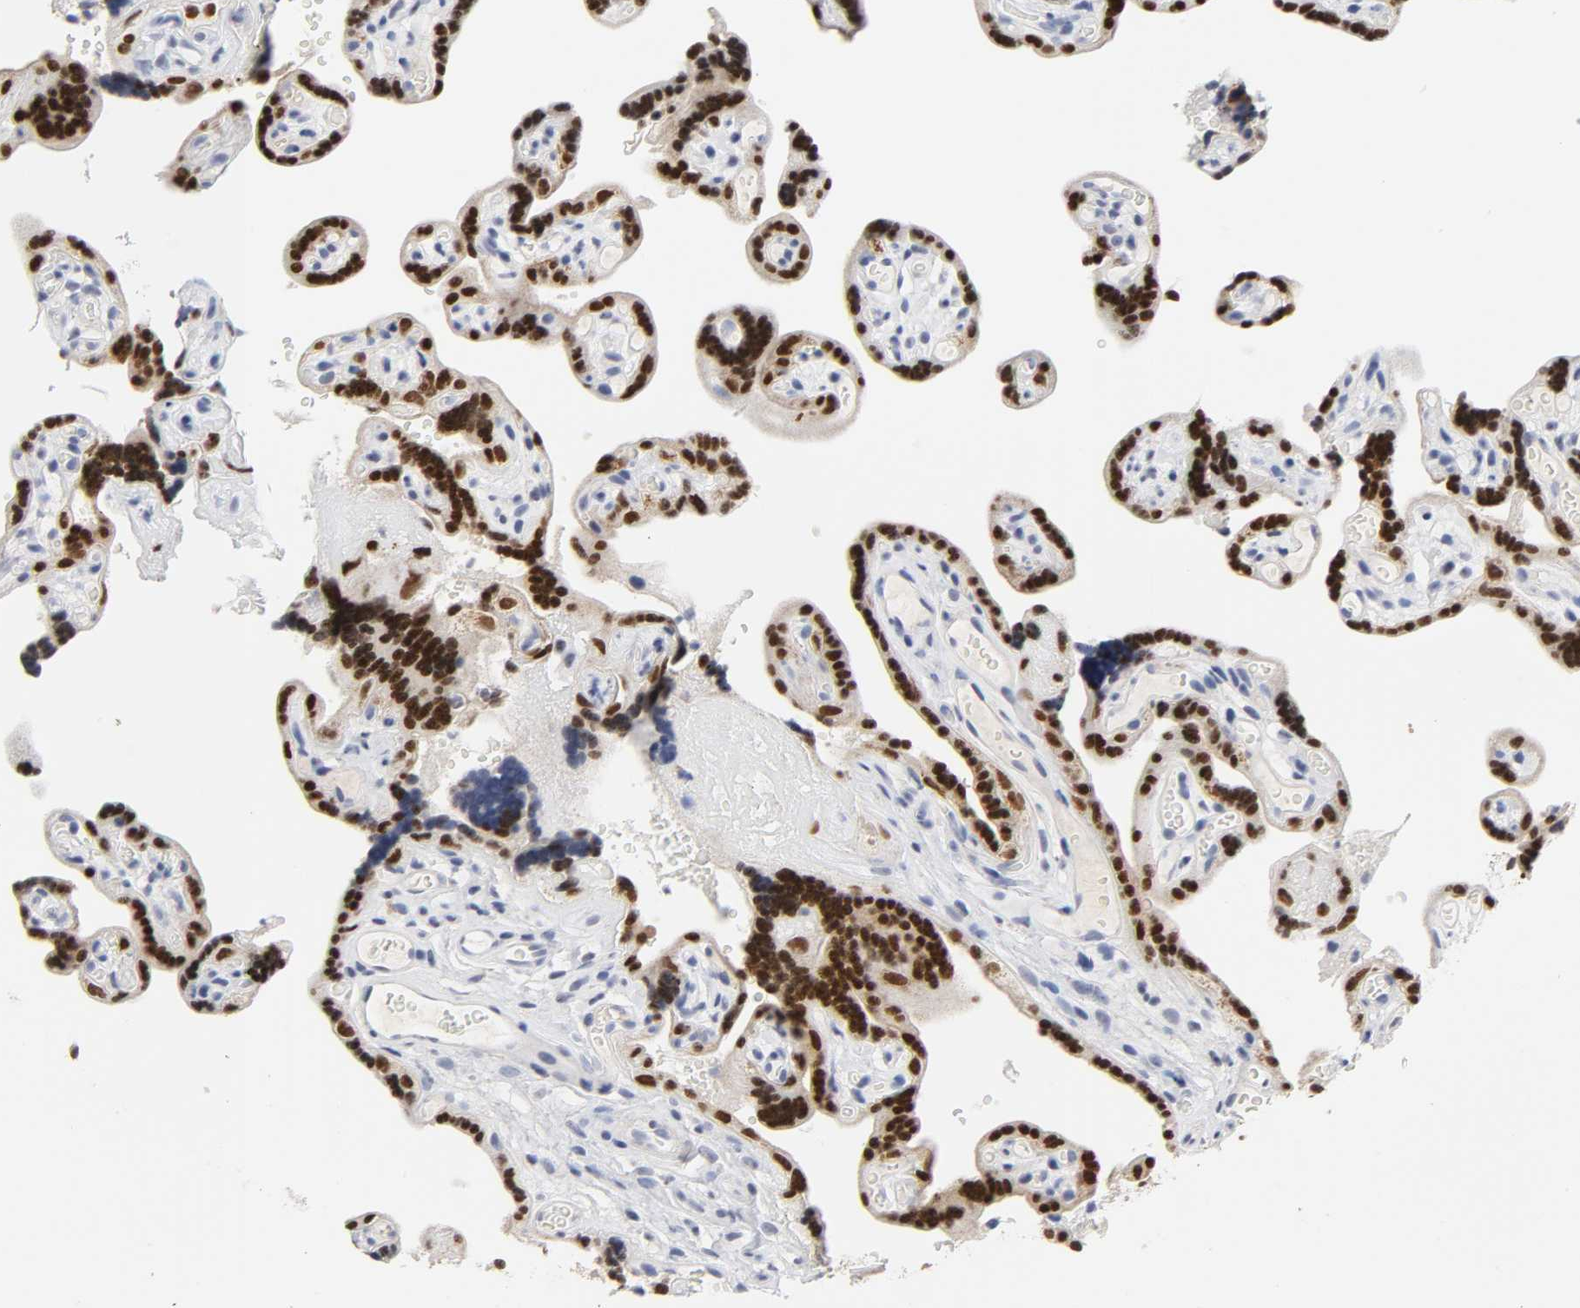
{"staining": {"intensity": "strong", "quantity": ">75%", "location": "nuclear"}, "tissue": "placenta", "cell_type": "Trophoblastic cells", "image_type": "normal", "snomed": [{"axis": "morphology", "description": "Normal tissue, NOS"}, {"axis": "topography", "description": "Placenta"}], "caption": "Immunohistochemical staining of unremarkable placenta exhibits strong nuclear protein expression in approximately >75% of trophoblastic cells.", "gene": "GRHL2", "patient": {"sex": "female", "age": 30}}